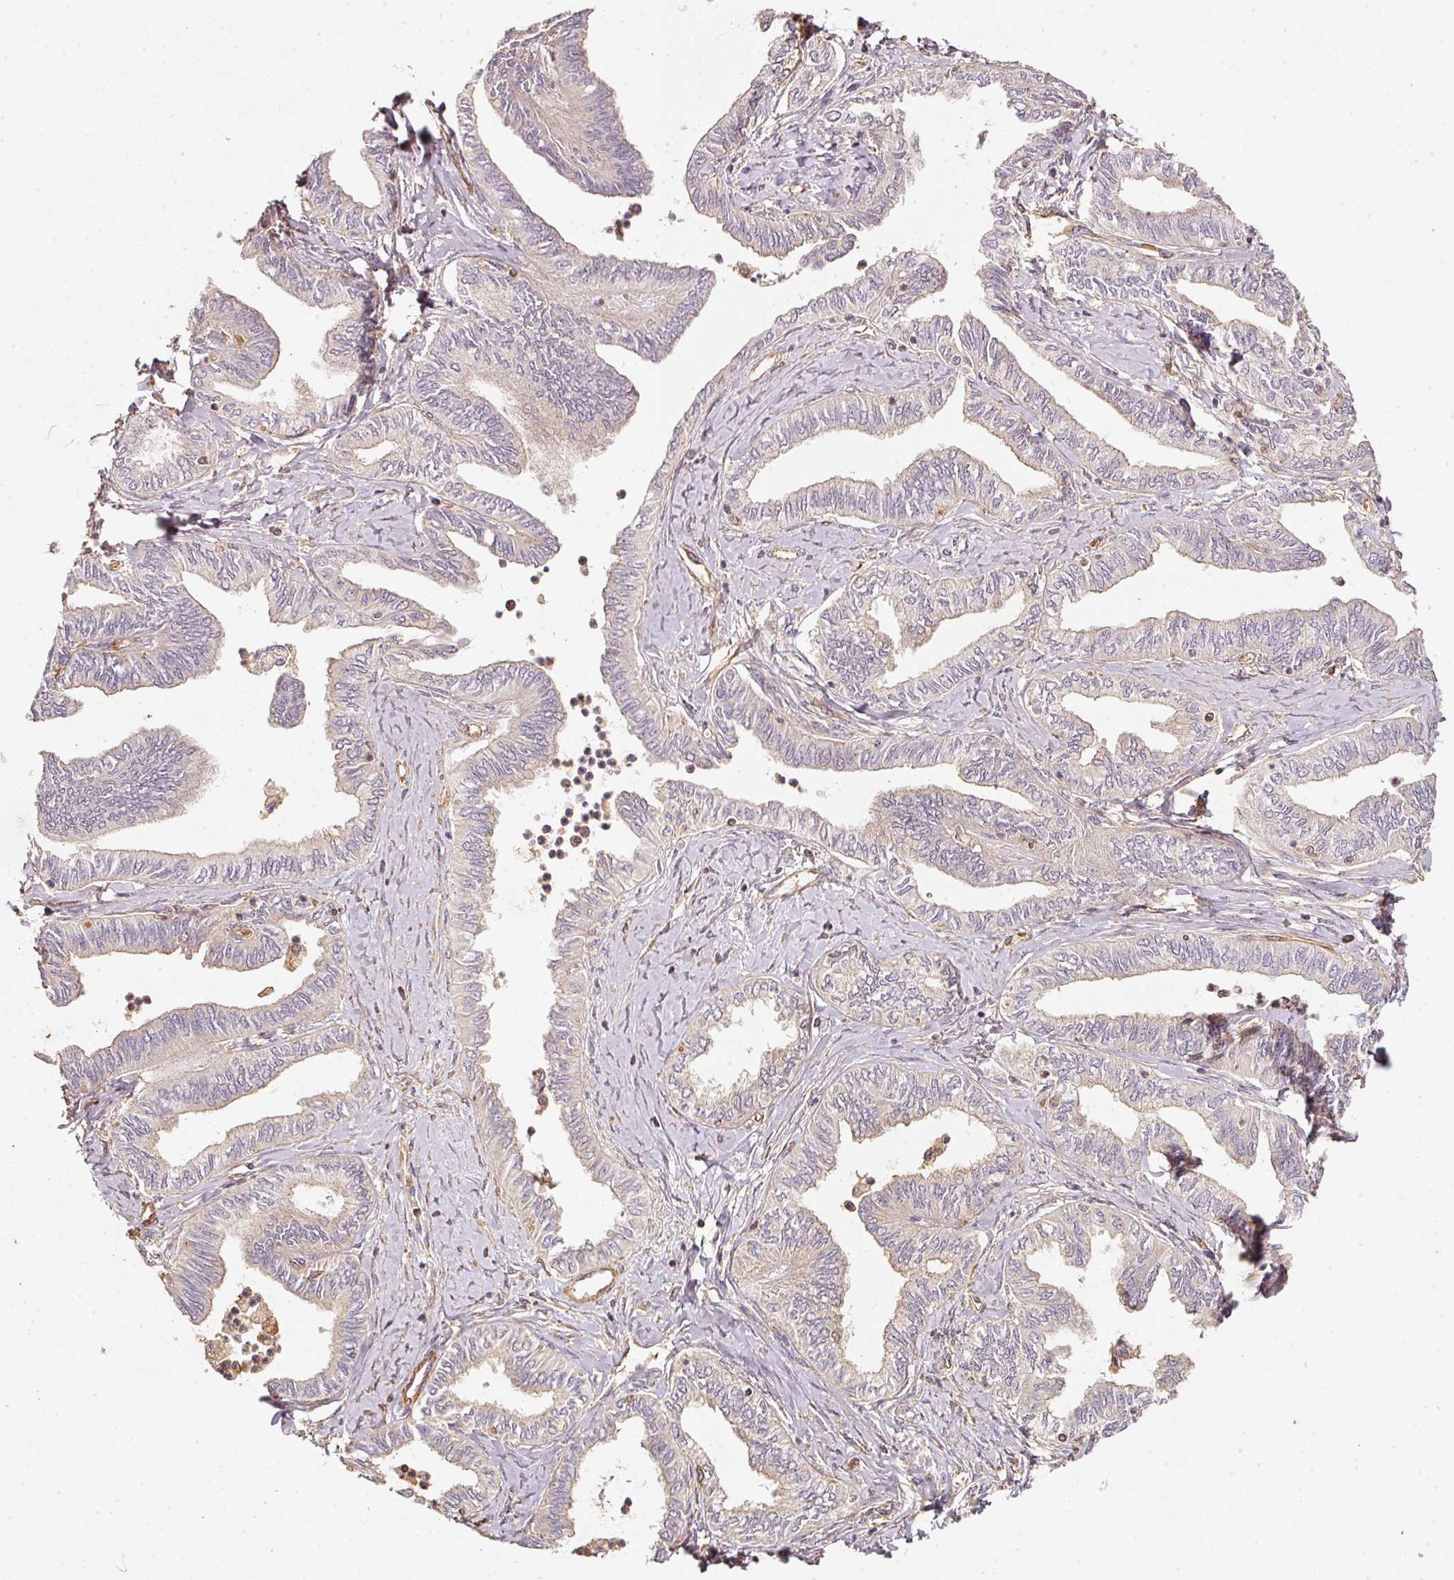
{"staining": {"intensity": "weak", "quantity": "<25%", "location": "cytoplasmic/membranous"}, "tissue": "ovarian cancer", "cell_type": "Tumor cells", "image_type": "cancer", "snomed": [{"axis": "morphology", "description": "Carcinoma, endometroid"}, {"axis": "topography", "description": "Ovary"}], "caption": "This is a histopathology image of immunohistochemistry staining of ovarian cancer (endometroid carcinoma), which shows no positivity in tumor cells. The staining was performed using DAB to visualize the protein expression in brown, while the nuclei were stained in blue with hematoxylin (Magnification: 20x).", "gene": "CEP95", "patient": {"sex": "female", "age": 70}}